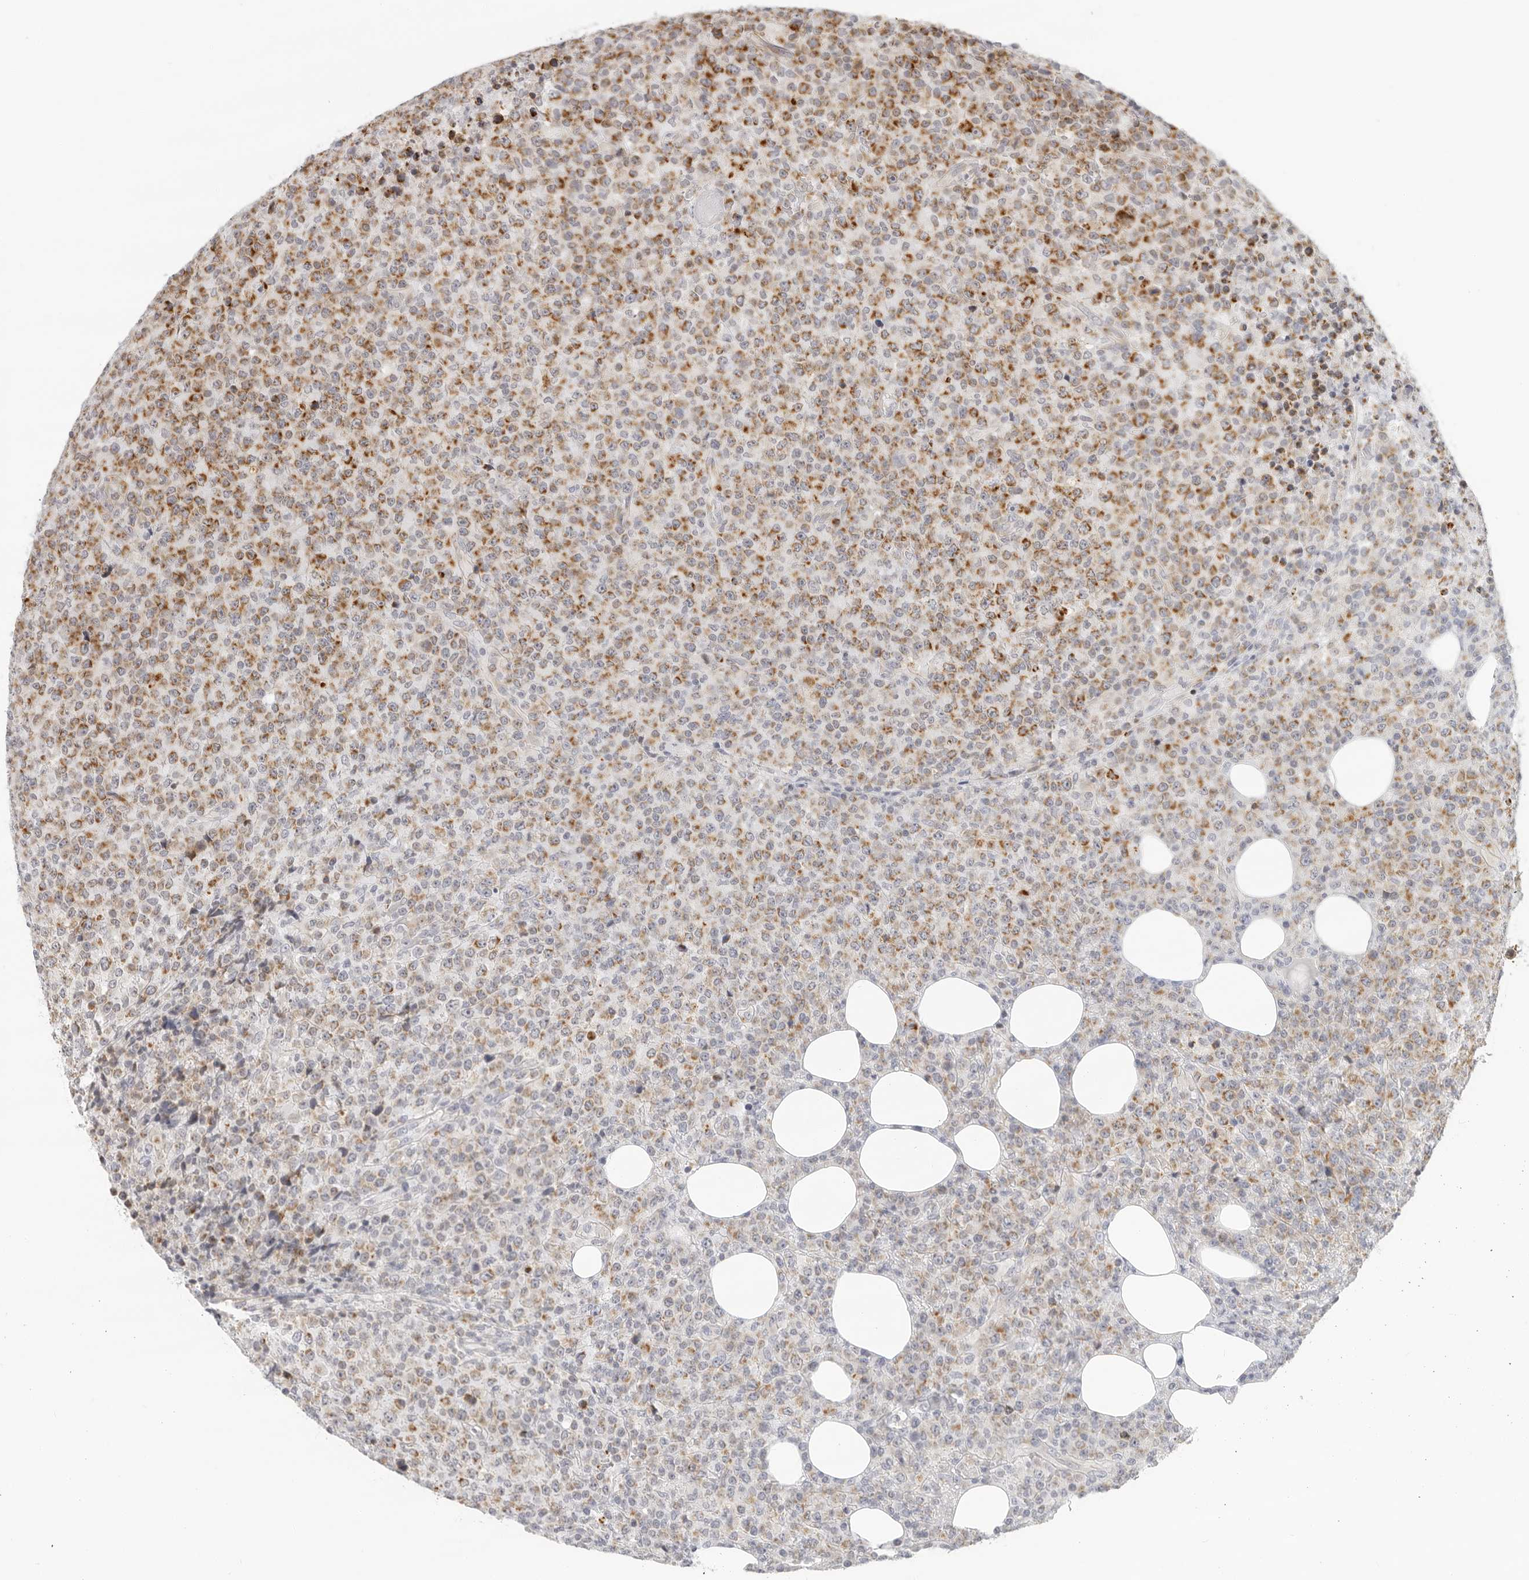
{"staining": {"intensity": "moderate", "quantity": ">75%", "location": "cytoplasmic/membranous"}, "tissue": "lymphoma", "cell_type": "Tumor cells", "image_type": "cancer", "snomed": [{"axis": "morphology", "description": "Malignant lymphoma, non-Hodgkin's type, High grade"}, {"axis": "topography", "description": "Lymph node"}], "caption": "Lymphoma stained with DAB (3,3'-diaminobenzidine) immunohistochemistry displays medium levels of moderate cytoplasmic/membranous staining in about >75% of tumor cells.", "gene": "CIART", "patient": {"sex": "male", "age": 13}}